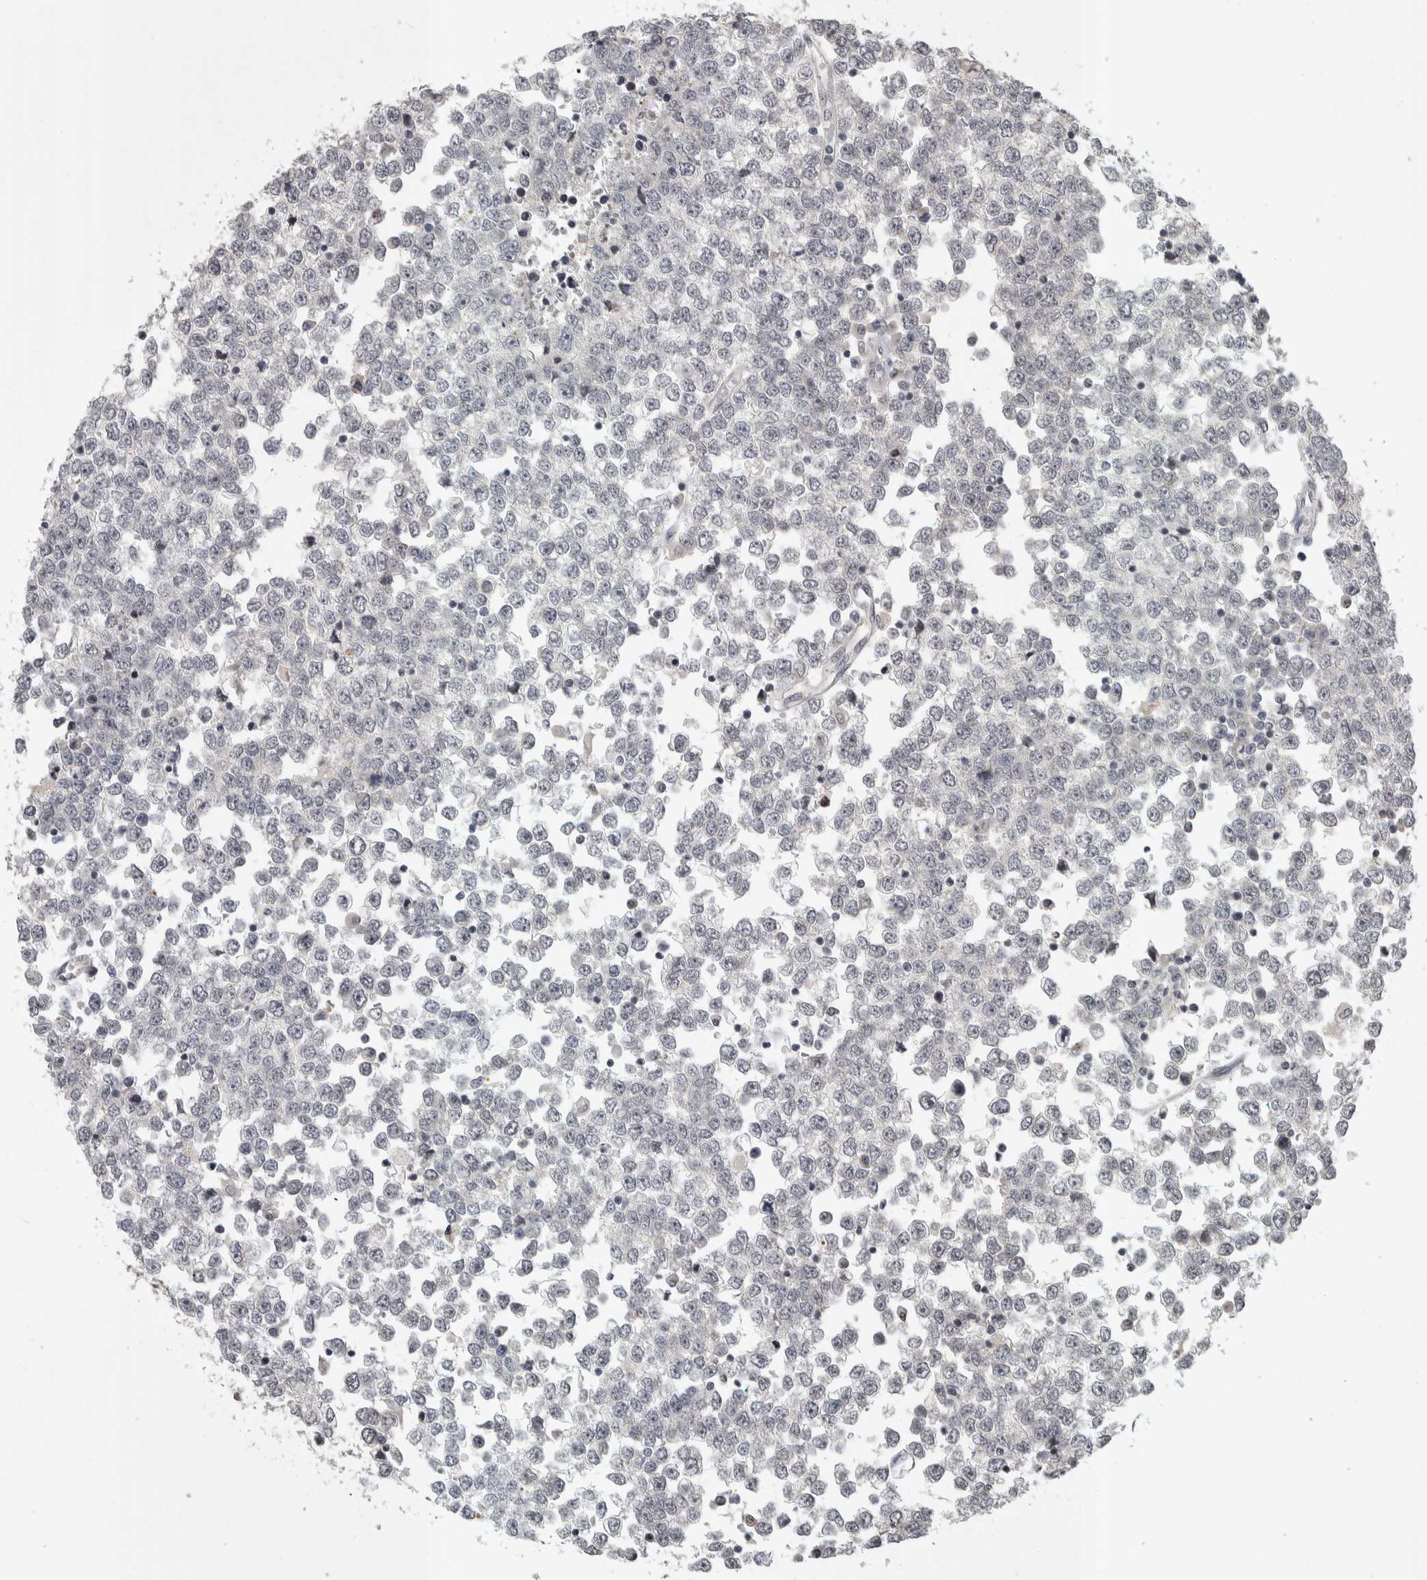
{"staining": {"intensity": "weak", "quantity": "<25%", "location": "nuclear"}, "tissue": "testis cancer", "cell_type": "Tumor cells", "image_type": "cancer", "snomed": [{"axis": "morphology", "description": "Seminoma, NOS"}, {"axis": "topography", "description": "Testis"}], "caption": "High power microscopy photomicrograph of an immunohistochemistry (IHC) image of testis seminoma, revealing no significant staining in tumor cells.", "gene": "ZSCAN21", "patient": {"sex": "male", "age": 65}}